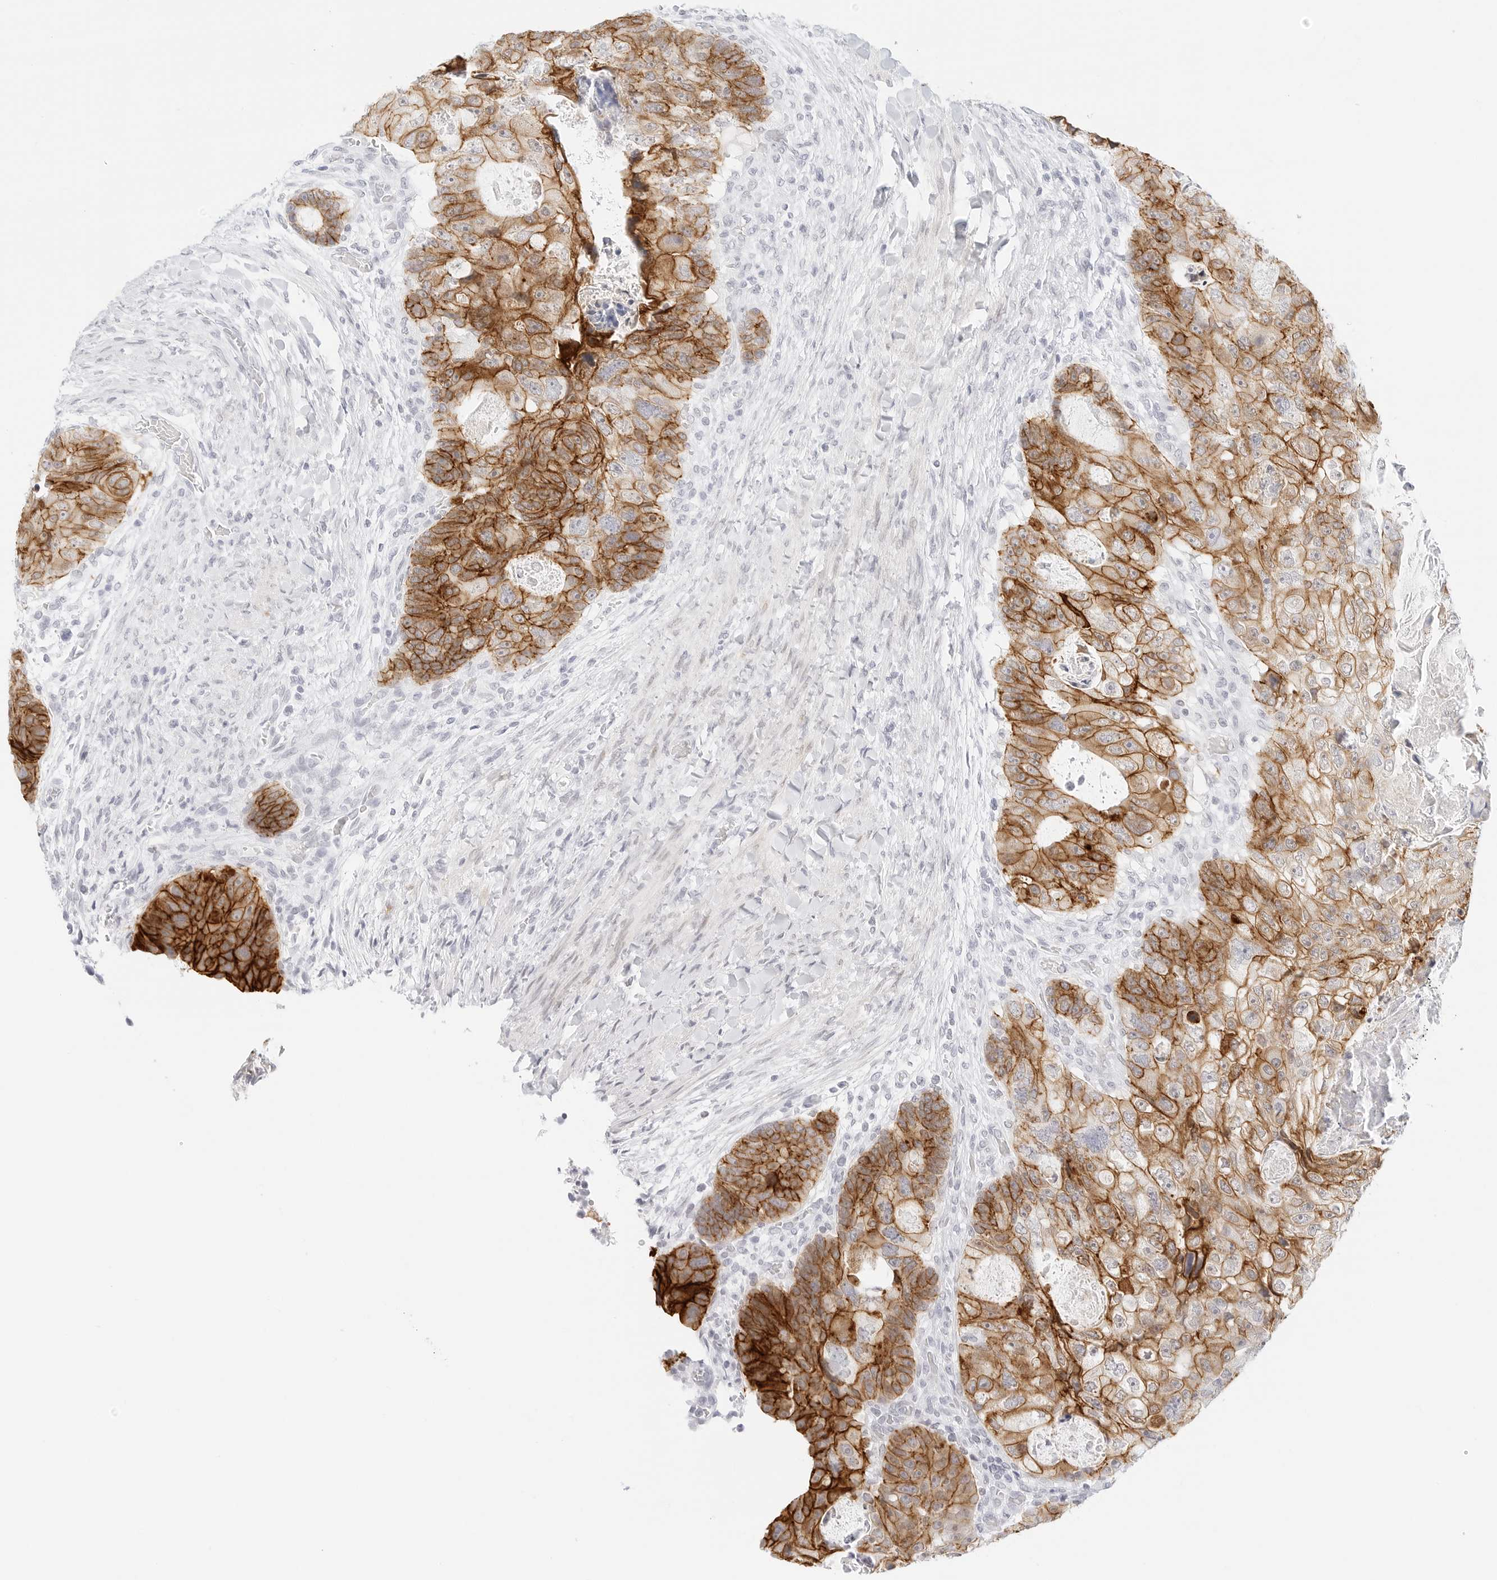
{"staining": {"intensity": "moderate", "quantity": ">75%", "location": "cytoplasmic/membranous"}, "tissue": "colorectal cancer", "cell_type": "Tumor cells", "image_type": "cancer", "snomed": [{"axis": "morphology", "description": "Adenocarcinoma, NOS"}, {"axis": "topography", "description": "Rectum"}], "caption": "IHC photomicrograph of human colorectal cancer (adenocarcinoma) stained for a protein (brown), which exhibits medium levels of moderate cytoplasmic/membranous positivity in about >75% of tumor cells.", "gene": "CDH1", "patient": {"sex": "male", "age": 59}}